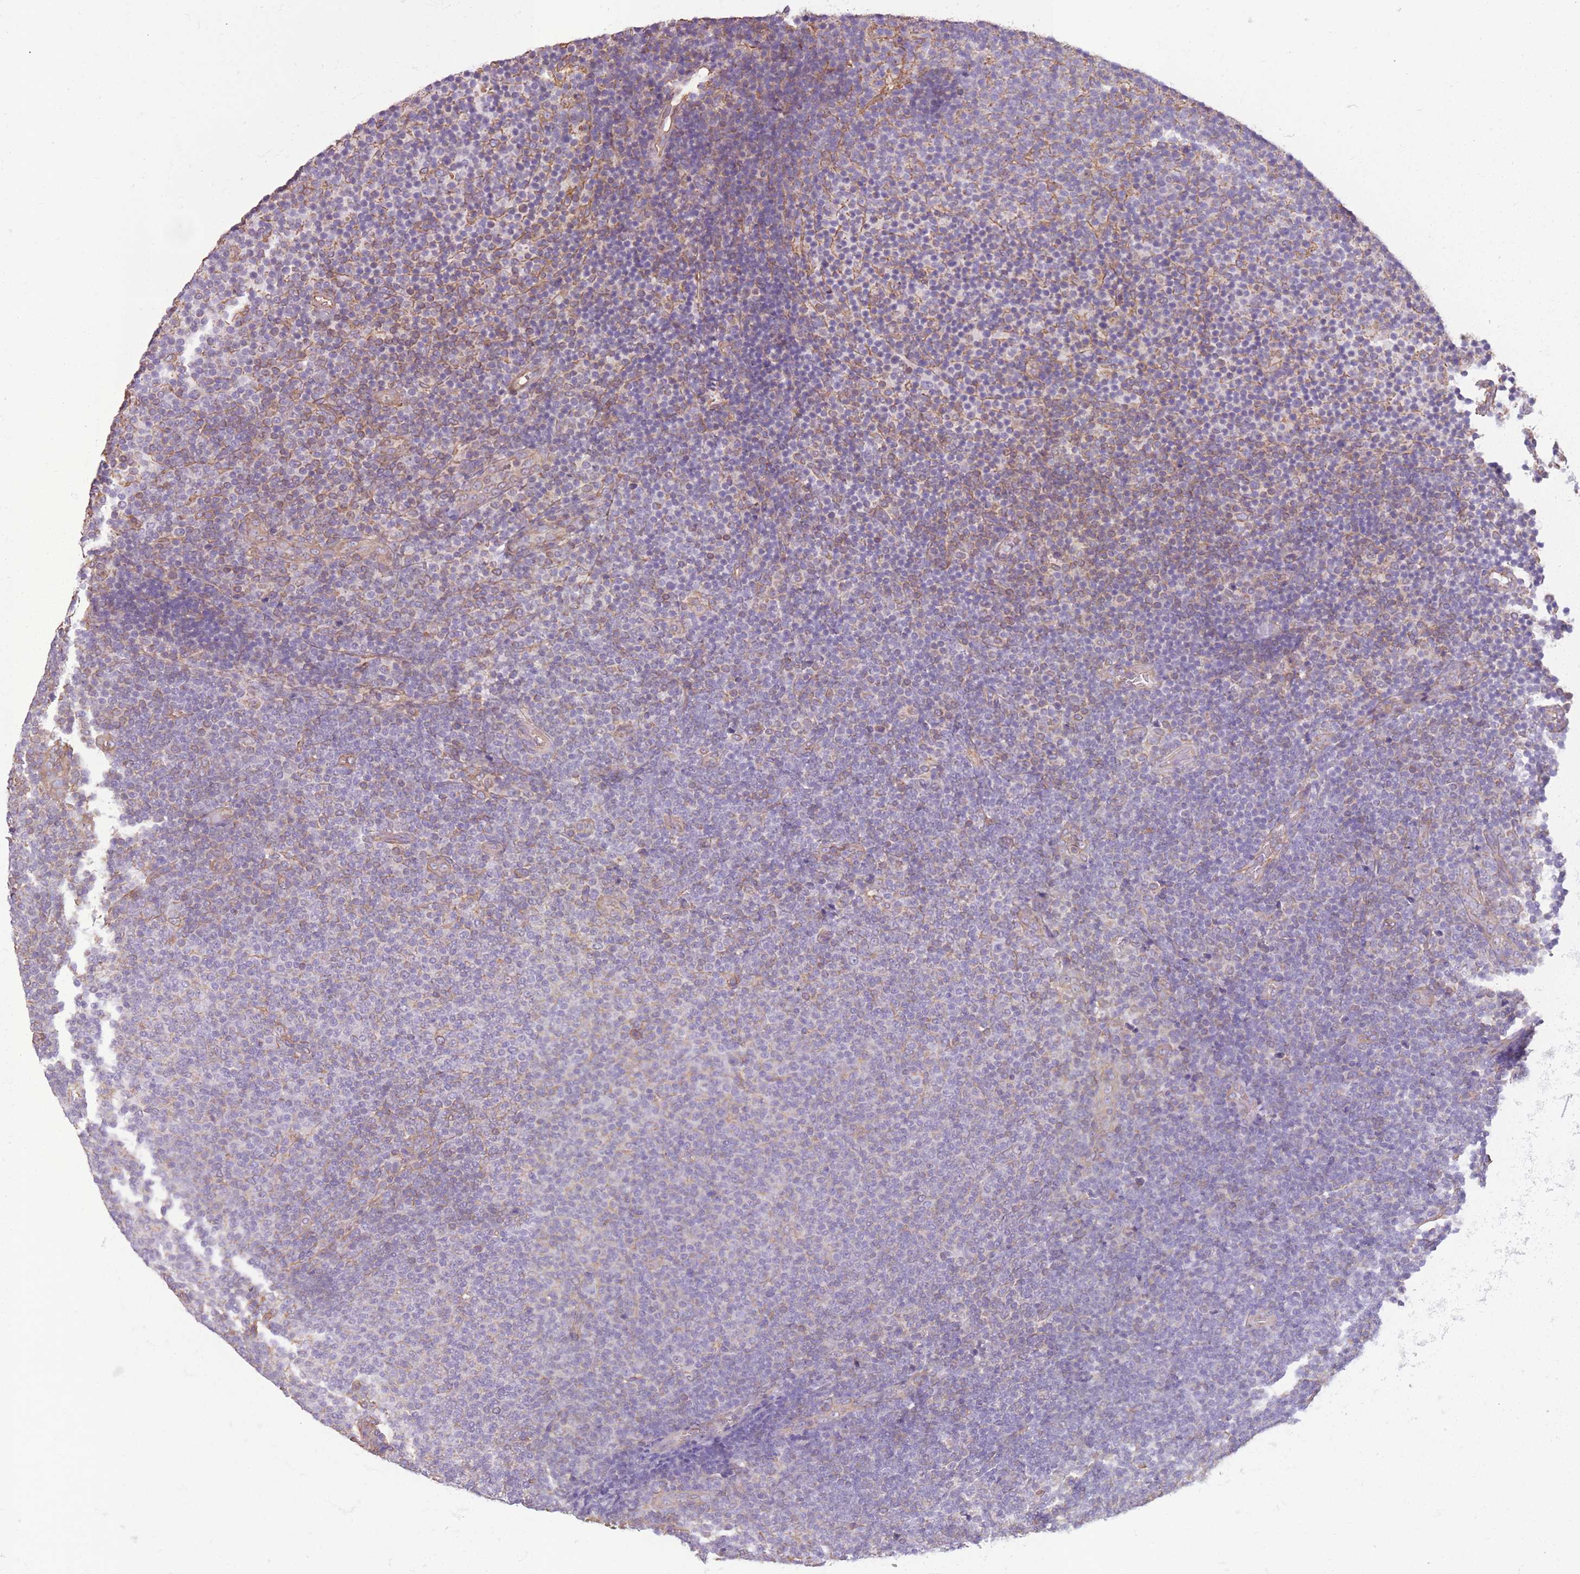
{"staining": {"intensity": "moderate", "quantity": "<25%", "location": "cytoplasmic/membranous"}, "tissue": "lymphoma", "cell_type": "Tumor cells", "image_type": "cancer", "snomed": [{"axis": "morphology", "description": "Malignant lymphoma, non-Hodgkin's type, Low grade"}, {"axis": "topography", "description": "Lymph node"}], "caption": "IHC micrograph of neoplastic tissue: human lymphoma stained using immunohistochemistry (IHC) demonstrates low levels of moderate protein expression localized specifically in the cytoplasmic/membranous of tumor cells, appearing as a cytoplasmic/membranous brown color.", "gene": "ADD1", "patient": {"sex": "male", "age": 66}}